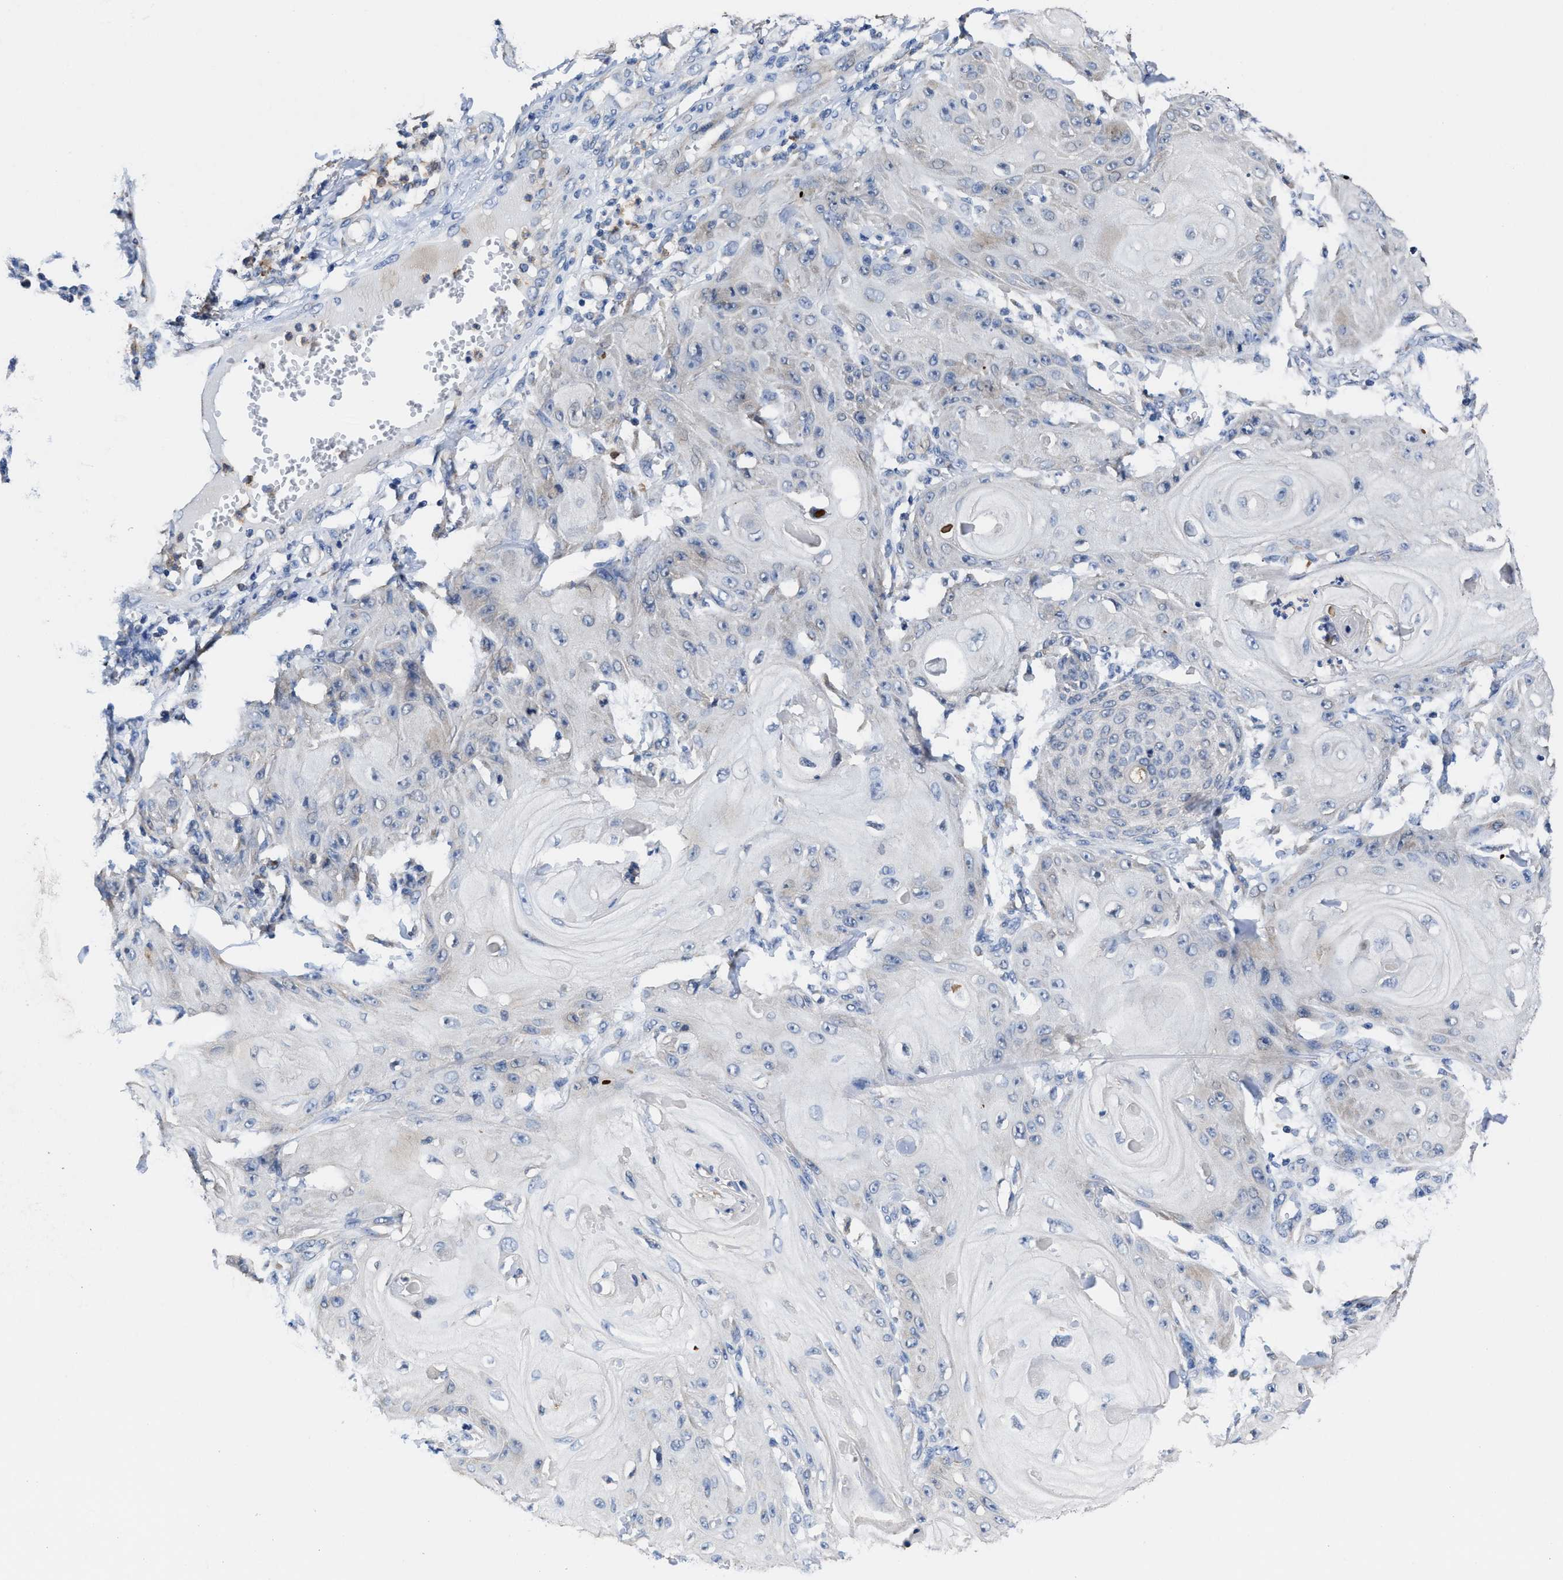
{"staining": {"intensity": "negative", "quantity": "none", "location": "none"}, "tissue": "skin cancer", "cell_type": "Tumor cells", "image_type": "cancer", "snomed": [{"axis": "morphology", "description": "Squamous cell carcinoma, NOS"}, {"axis": "topography", "description": "Skin"}], "caption": "Histopathology image shows no significant protein expression in tumor cells of skin squamous cell carcinoma.", "gene": "HOOK1", "patient": {"sex": "male", "age": 74}}